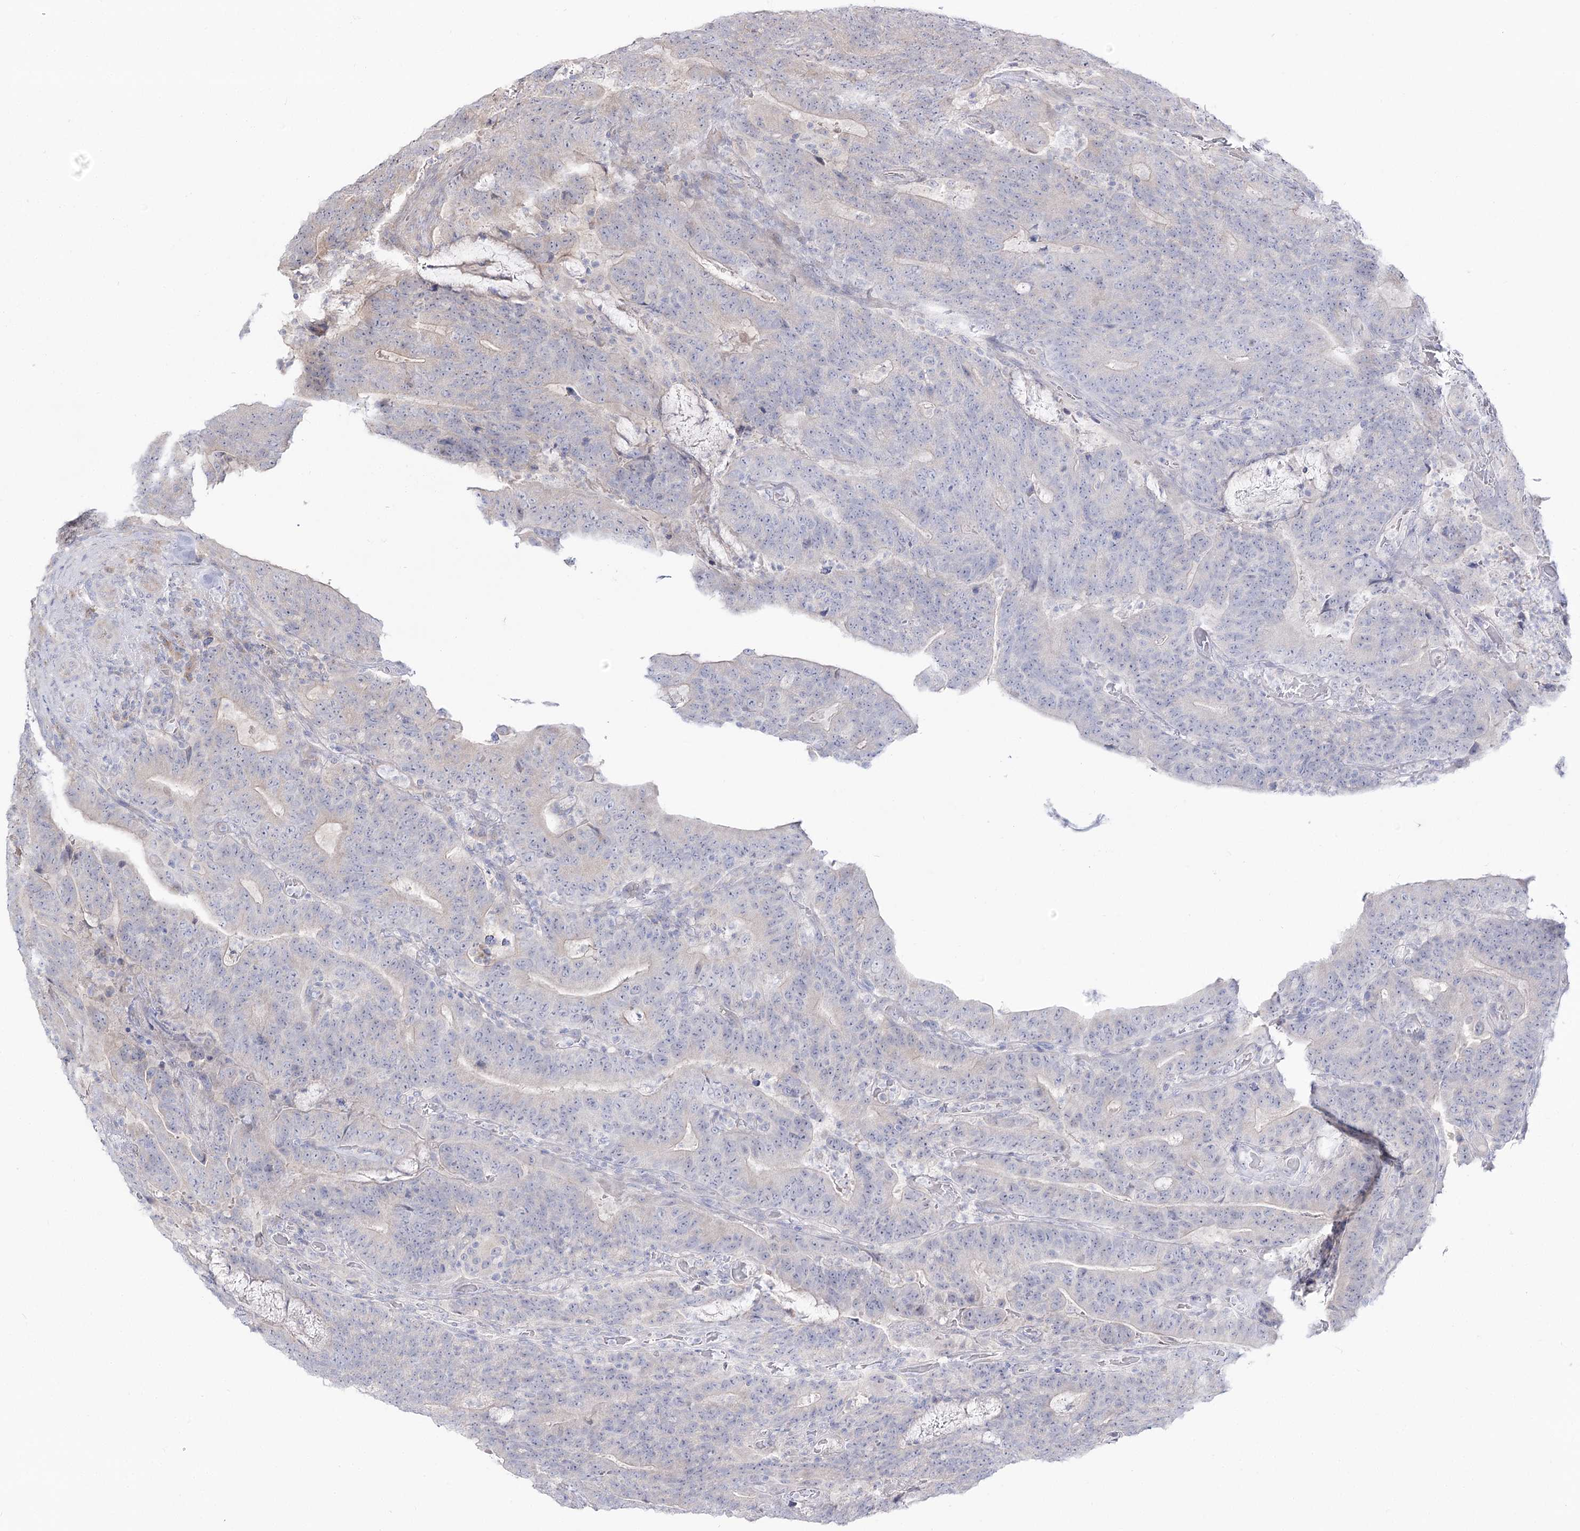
{"staining": {"intensity": "moderate", "quantity": "<25%", "location": "cytoplasmic/membranous"}, "tissue": "colorectal cancer", "cell_type": "Tumor cells", "image_type": "cancer", "snomed": [{"axis": "morphology", "description": "Normal tissue, NOS"}, {"axis": "morphology", "description": "Adenocarcinoma, NOS"}, {"axis": "topography", "description": "Colon"}], "caption": "Moderate cytoplasmic/membranous expression for a protein is seen in approximately <25% of tumor cells of colorectal cancer (adenocarcinoma) using IHC.", "gene": "C11orf80", "patient": {"sex": "female", "age": 75}}